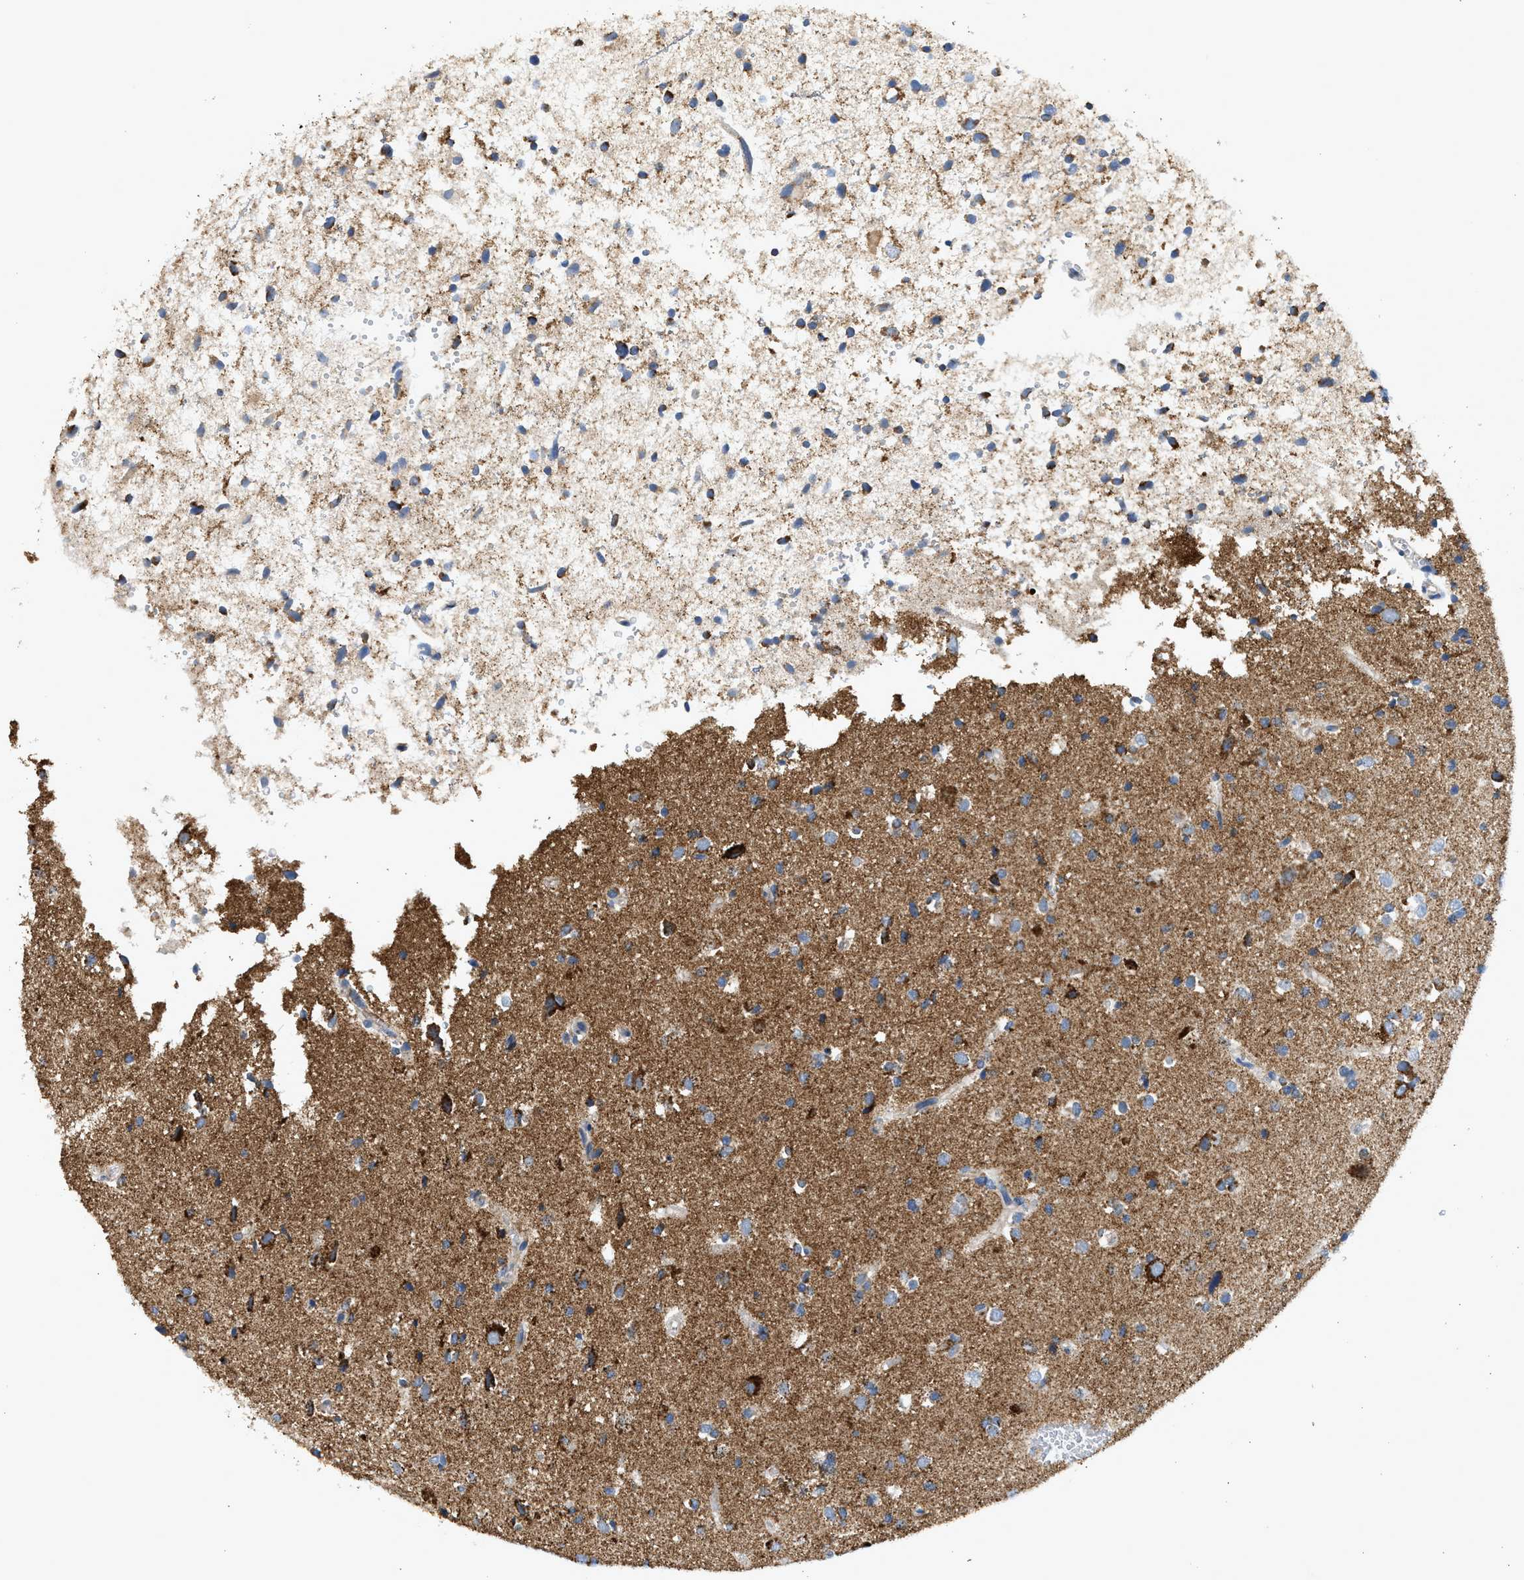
{"staining": {"intensity": "strong", "quantity": "<25%", "location": "cytoplasmic/membranous"}, "tissue": "glioma", "cell_type": "Tumor cells", "image_type": "cancer", "snomed": [{"axis": "morphology", "description": "Glioma, malignant, High grade"}, {"axis": "topography", "description": "Brain"}], "caption": "The image shows immunohistochemical staining of glioma. There is strong cytoplasmic/membranous staining is present in about <25% of tumor cells.", "gene": "GOT2", "patient": {"sex": "male", "age": 33}}